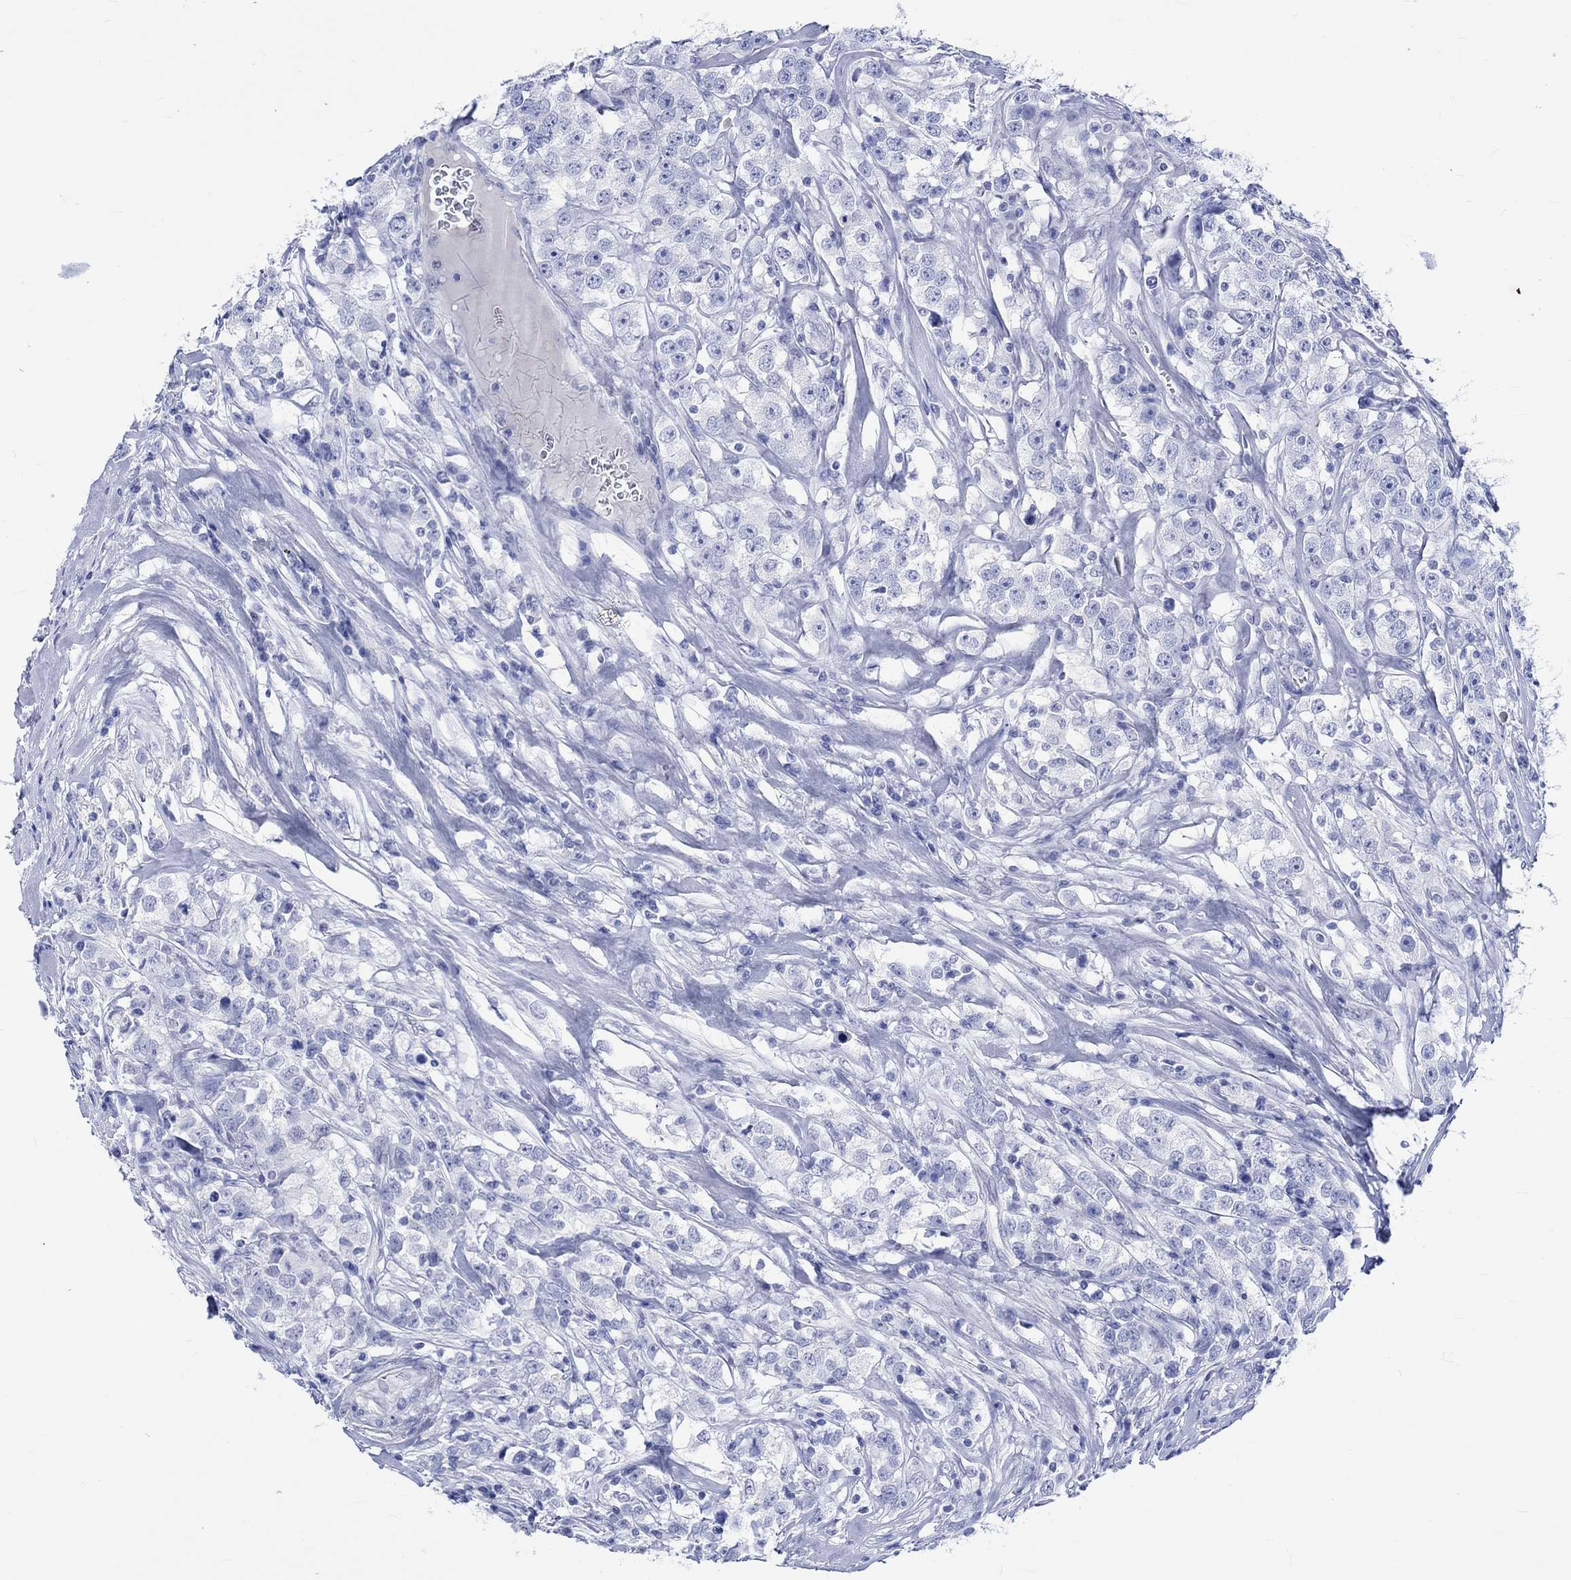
{"staining": {"intensity": "negative", "quantity": "none", "location": "none"}, "tissue": "testis cancer", "cell_type": "Tumor cells", "image_type": "cancer", "snomed": [{"axis": "morphology", "description": "Seminoma, NOS"}, {"axis": "topography", "description": "Testis"}], "caption": "High magnification brightfield microscopy of testis seminoma stained with DAB (brown) and counterstained with hematoxylin (blue): tumor cells show no significant expression.", "gene": "KLHL33", "patient": {"sex": "male", "age": 59}}